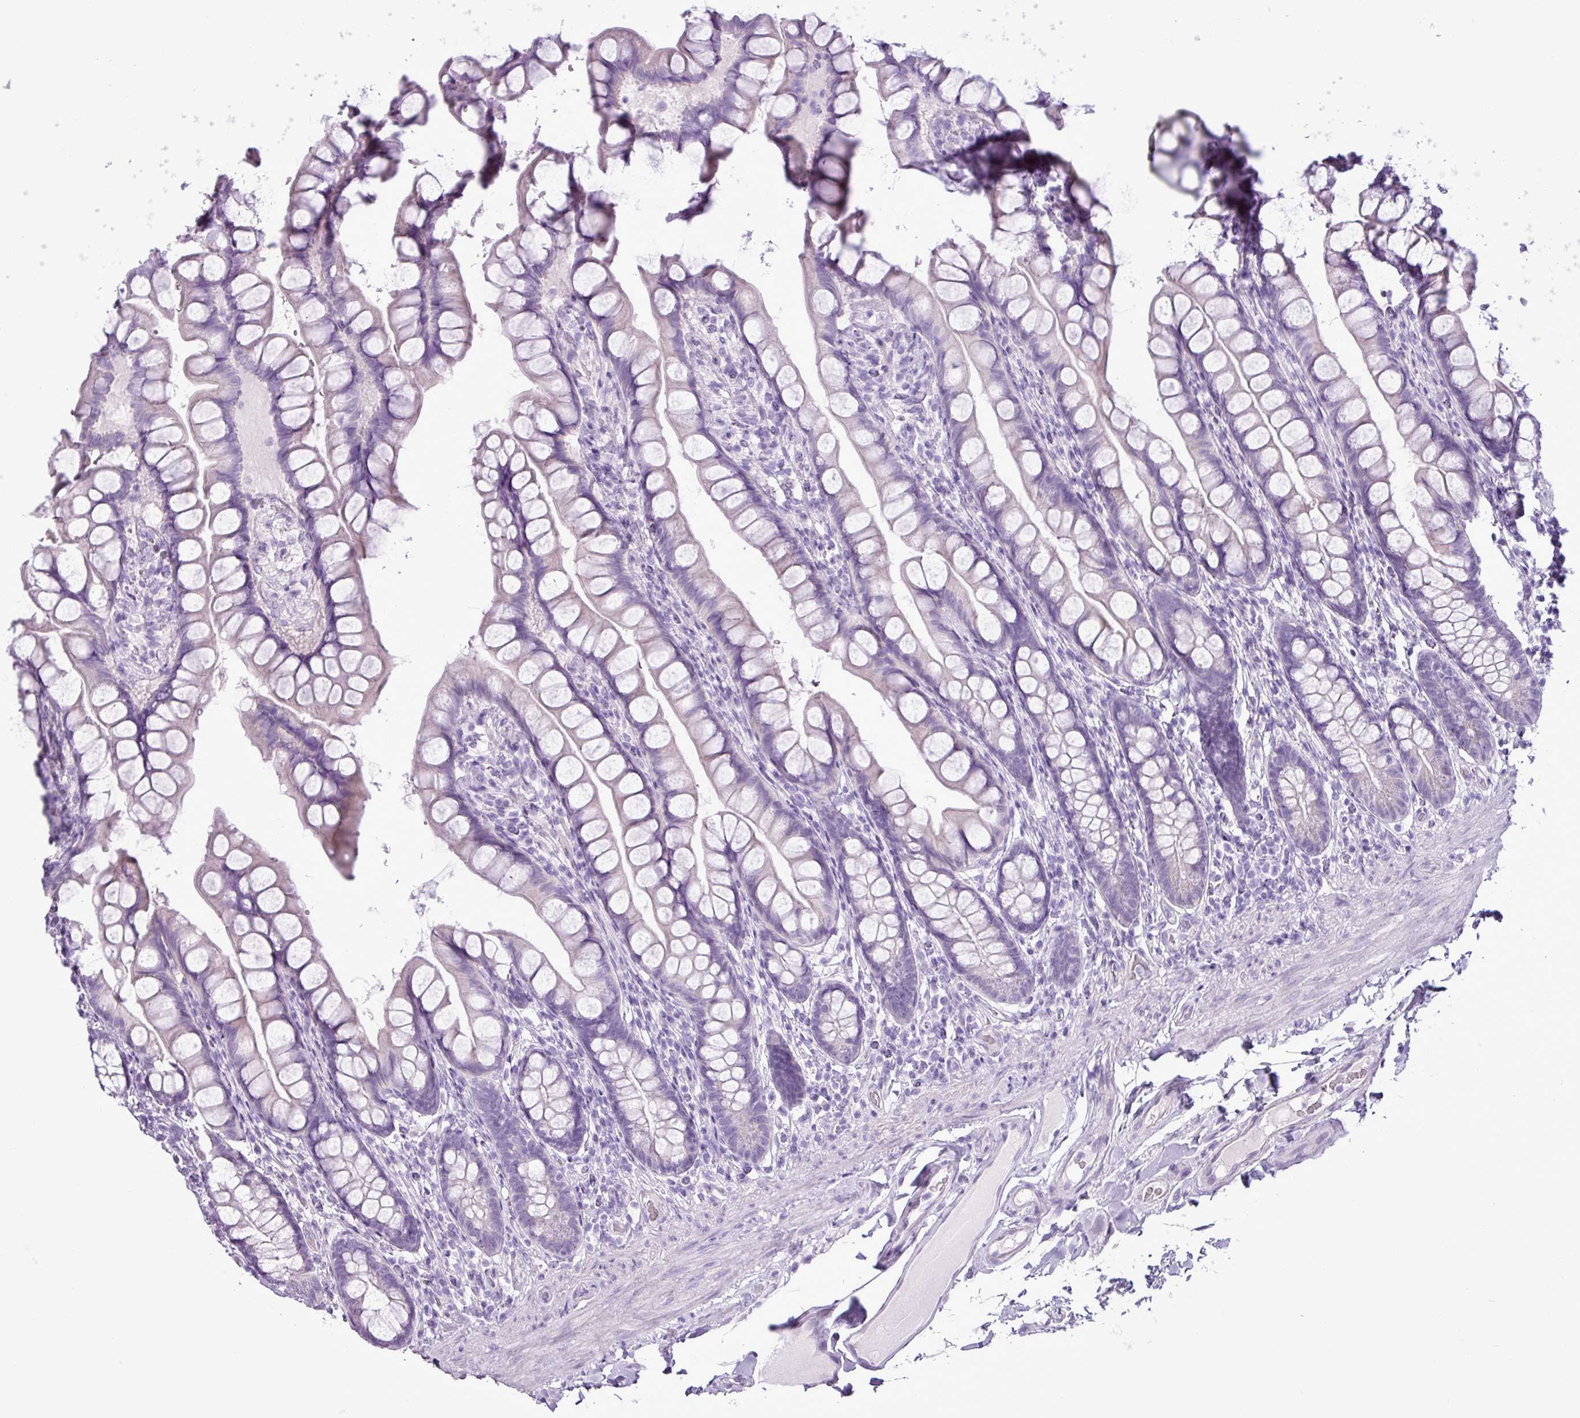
{"staining": {"intensity": "negative", "quantity": "none", "location": "none"}, "tissue": "small intestine", "cell_type": "Glandular cells", "image_type": "normal", "snomed": [{"axis": "morphology", "description": "Normal tissue, NOS"}, {"axis": "topography", "description": "Small intestine"}], "caption": "The image demonstrates no significant expression in glandular cells of small intestine.", "gene": "ALDH3A1", "patient": {"sex": "male", "age": 70}}